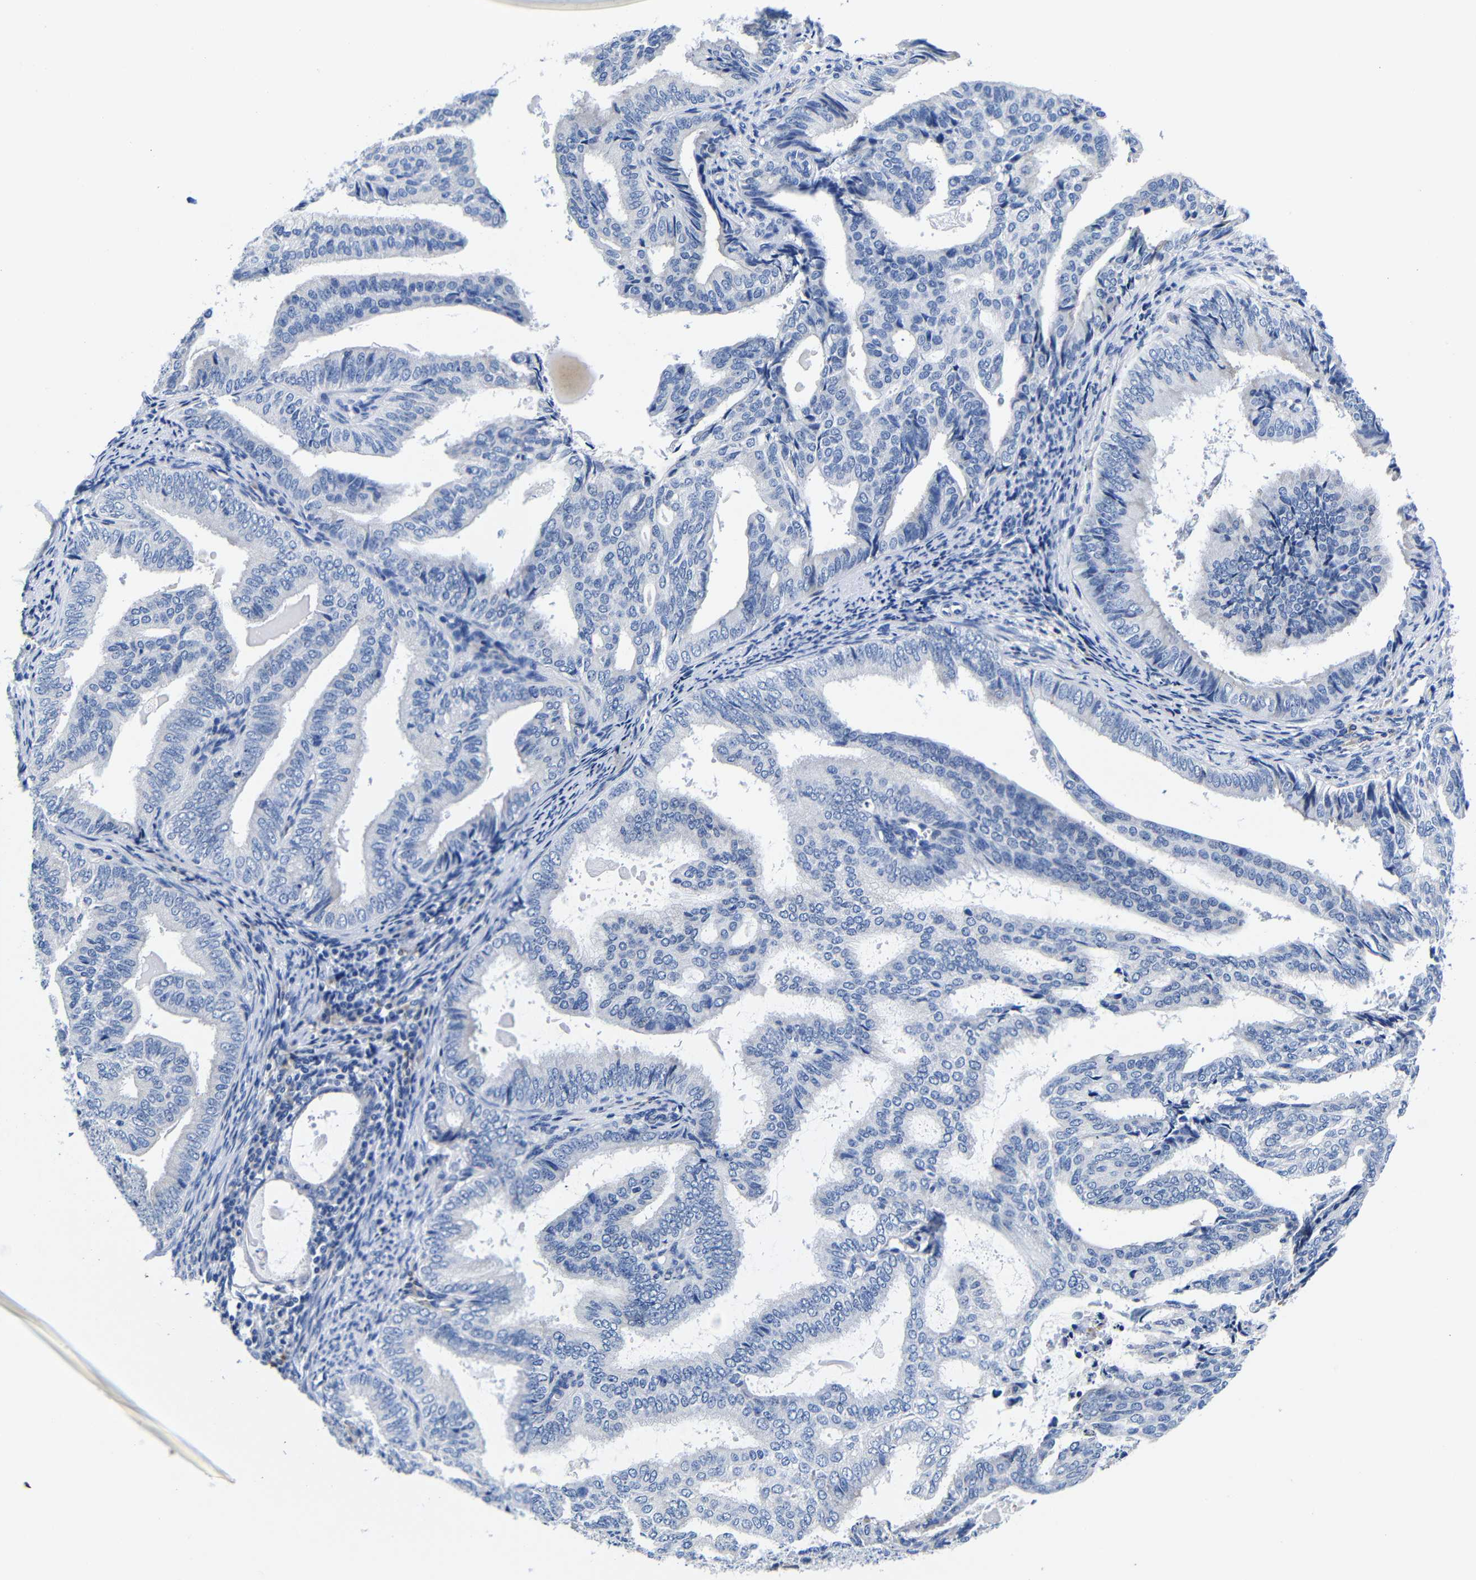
{"staining": {"intensity": "negative", "quantity": "none", "location": "none"}, "tissue": "endometrial cancer", "cell_type": "Tumor cells", "image_type": "cancer", "snomed": [{"axis": "morphology", "description": "Adenocarcinoma, NOS"}, {"axis": "topography", "description": "Endometrium"}], "caption": "The micrograph shows no staining of tumor cells in endometrial cancer.", "gene": "CLEC4G", "patient": {"sex": "female", "age": 58}}